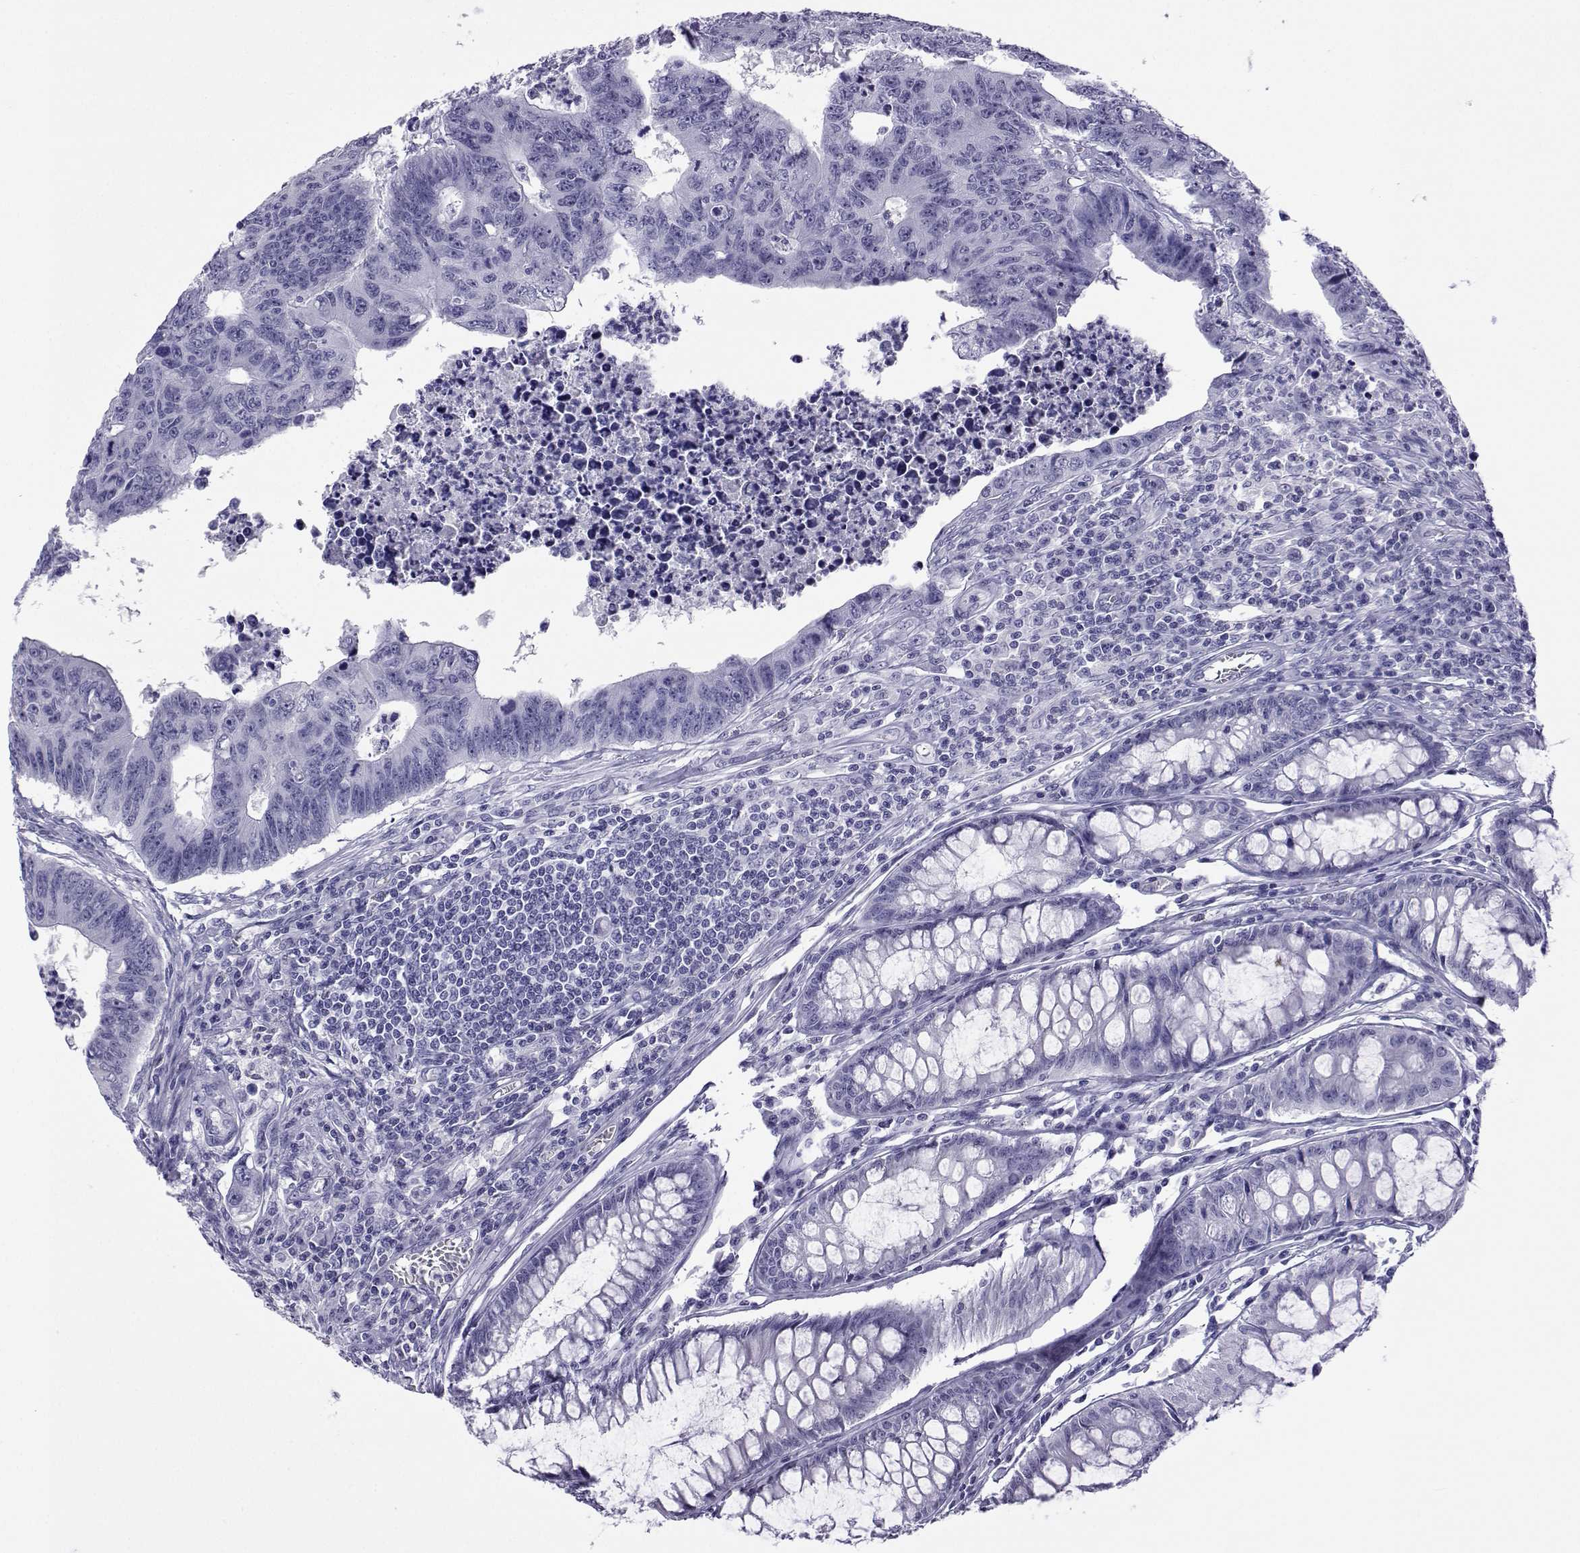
{"staining": {"intensity": "negative", "quantity": "none", "location": "none"}, "tissue": "colorectal cancer", "cell_type": "Tumor cells", "image_type": "cancer", "snomed": [{"axis": "morphology", "description": "Adenocarcinoma, NOS"}, {"axis": "topography", "description": "Rectum"}], "caption": "Immunohistochemistry of colorectal cancer reveals no staining in tumor cells.", "gene": "ACTL7A", "patient": {"sex": "female", "age": 85}}